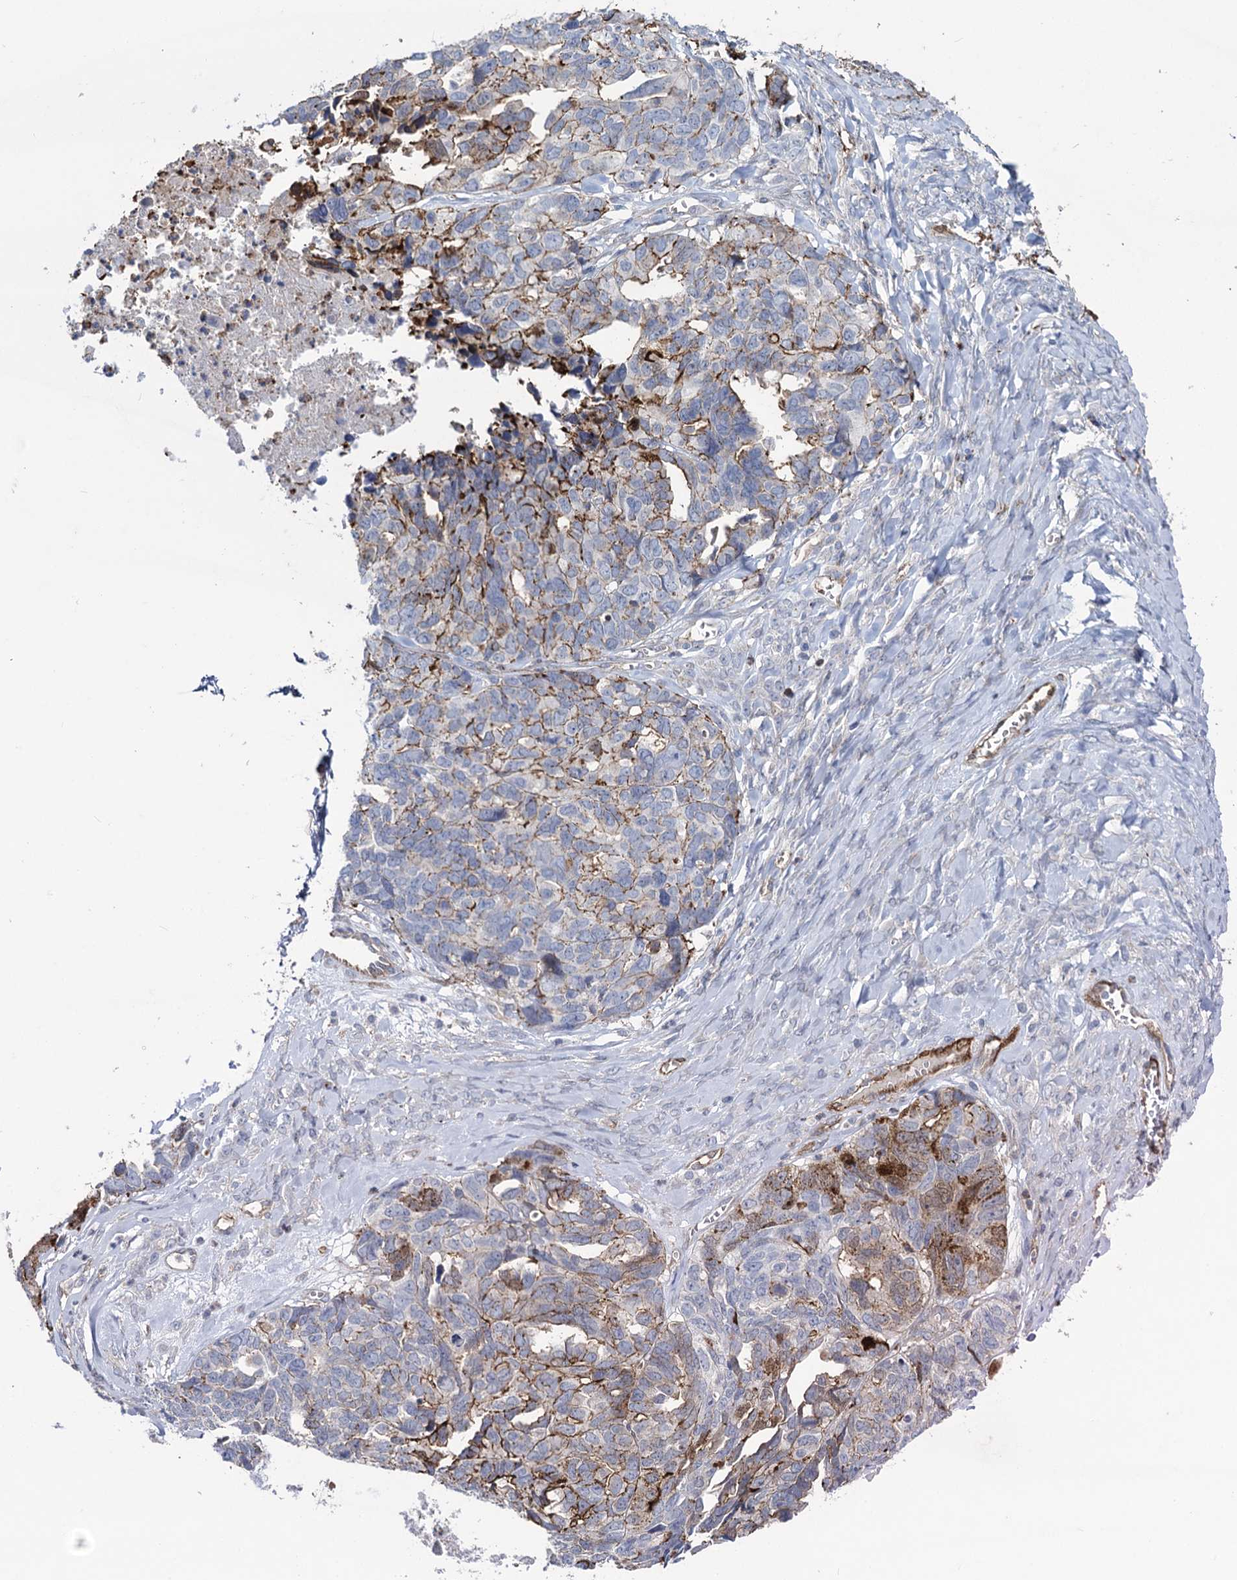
{"staining": {"intensity": "moderate", "quantity": "25%-75%", "location": "cytoplasmic/membranous"}, "tissue": "ovarian cancer", "cell_type": "Tumor cells", "image_type": "cancer", "snomed": [{"axis": "morphology", "description": "Cystadenocarcinoma, serous, NOS"}, {"axis": "topography", "description": "Ovary"}], "caption": "Immunohistochemistry (IHC) histopathology image of serous cystadenocarcinoma (ovarian) stained for a protein (brown), which demonstrates medium levels of moderate cytoplasmic/membranous positivity in approximately 25%-75% of tumor cells.", "gene": "SNCG", "patient": {"sex": "female", "age": 79}}